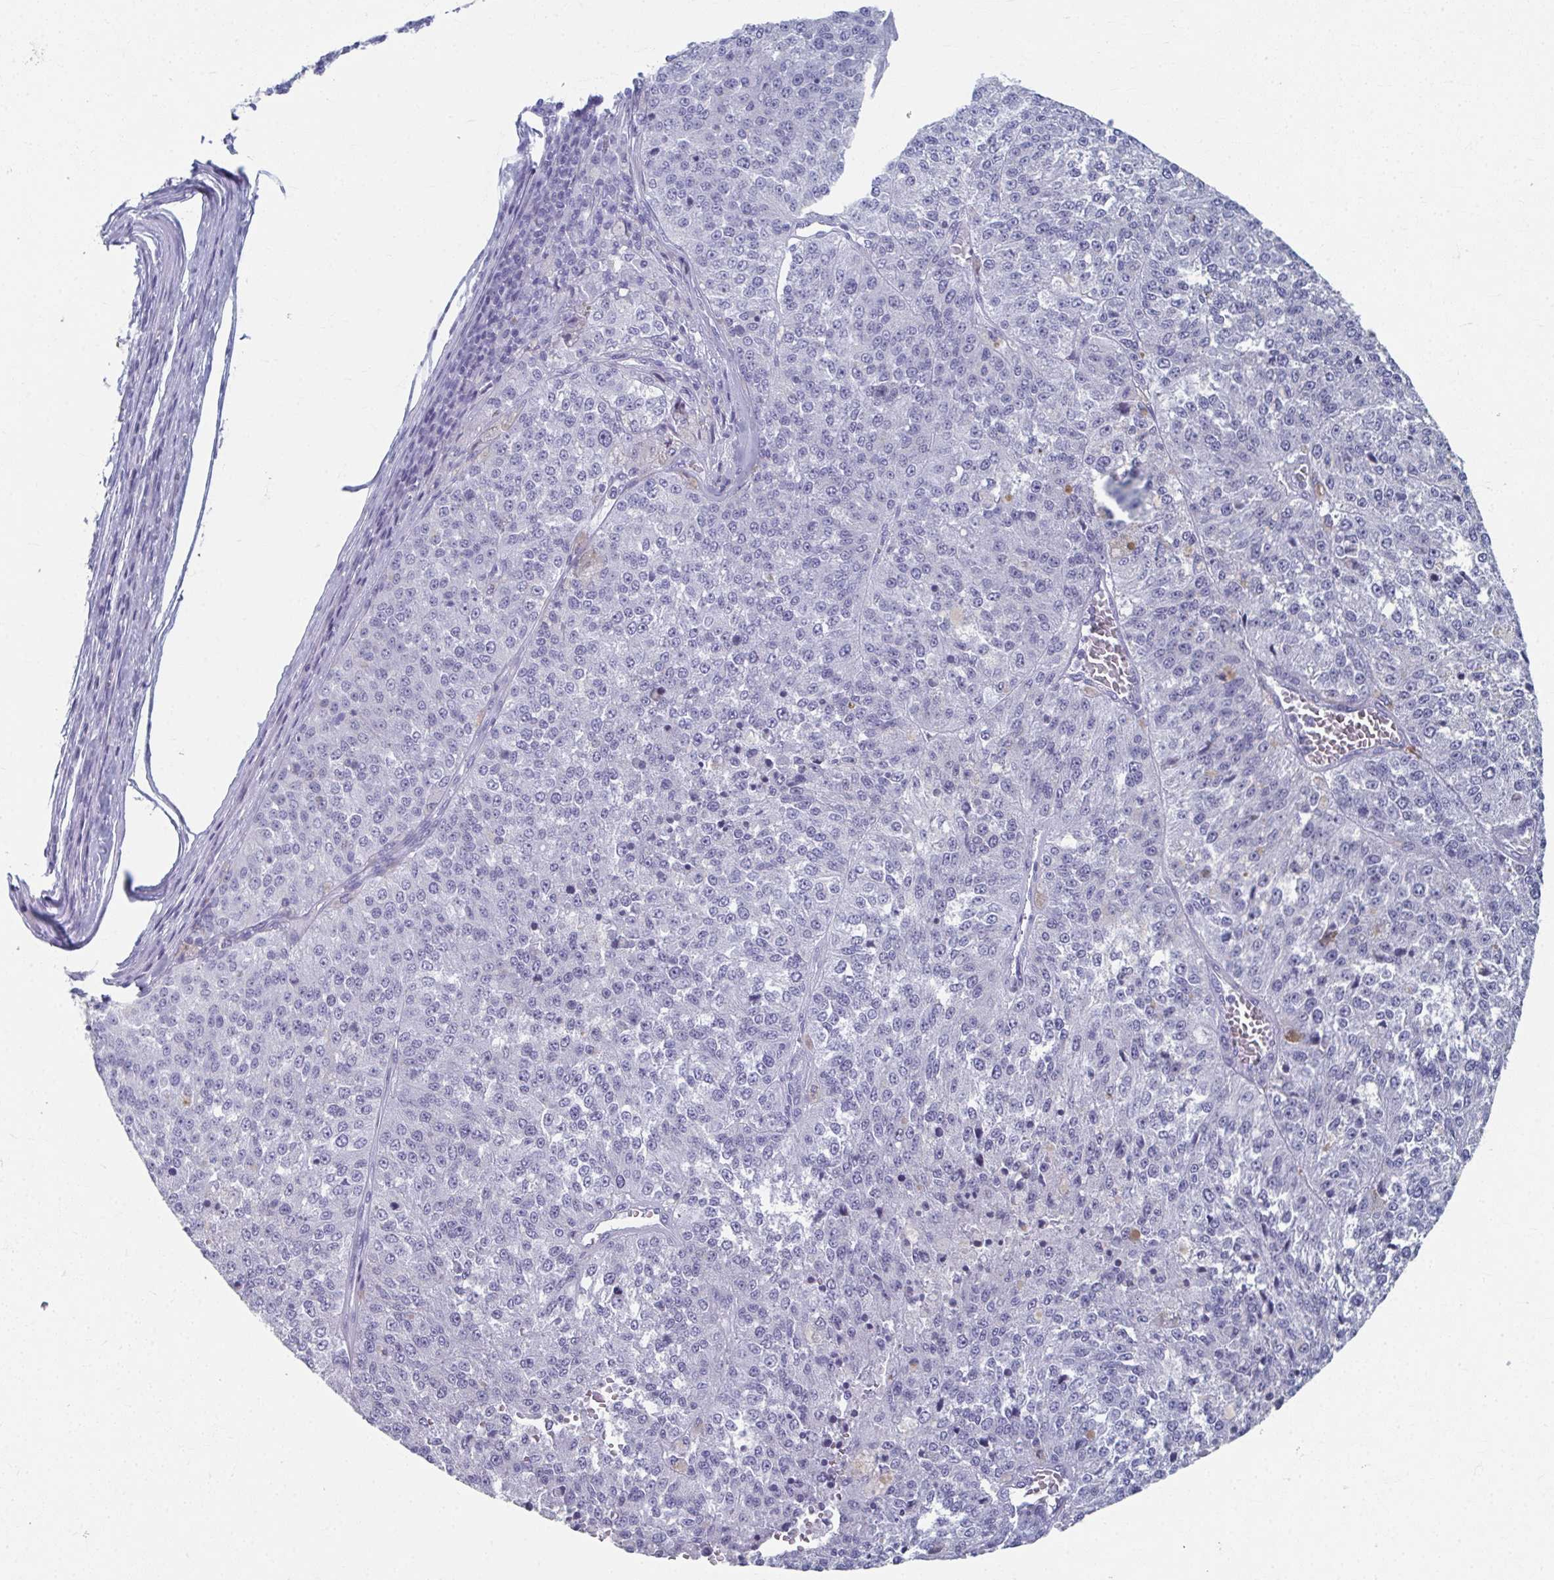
{"staining": {"intensity": "negative", "quantity": "none", "location": "none"}, "tissue": "melanoma", "cell_type": "Tumor cells", "image_type": "cancer", "snomed": [{"axis": "morphology", "description": "Malignant melanoma, Metastatic site"}, {"axis": "topography", "description": "Lymph node"}], "caption": "IHC photomicrograph of human melanoma stained for a protein (brown), which reveals no positivity in tumor cells.", "gene": "GHRL", "patient": {"sex": "female", "age": 64}}